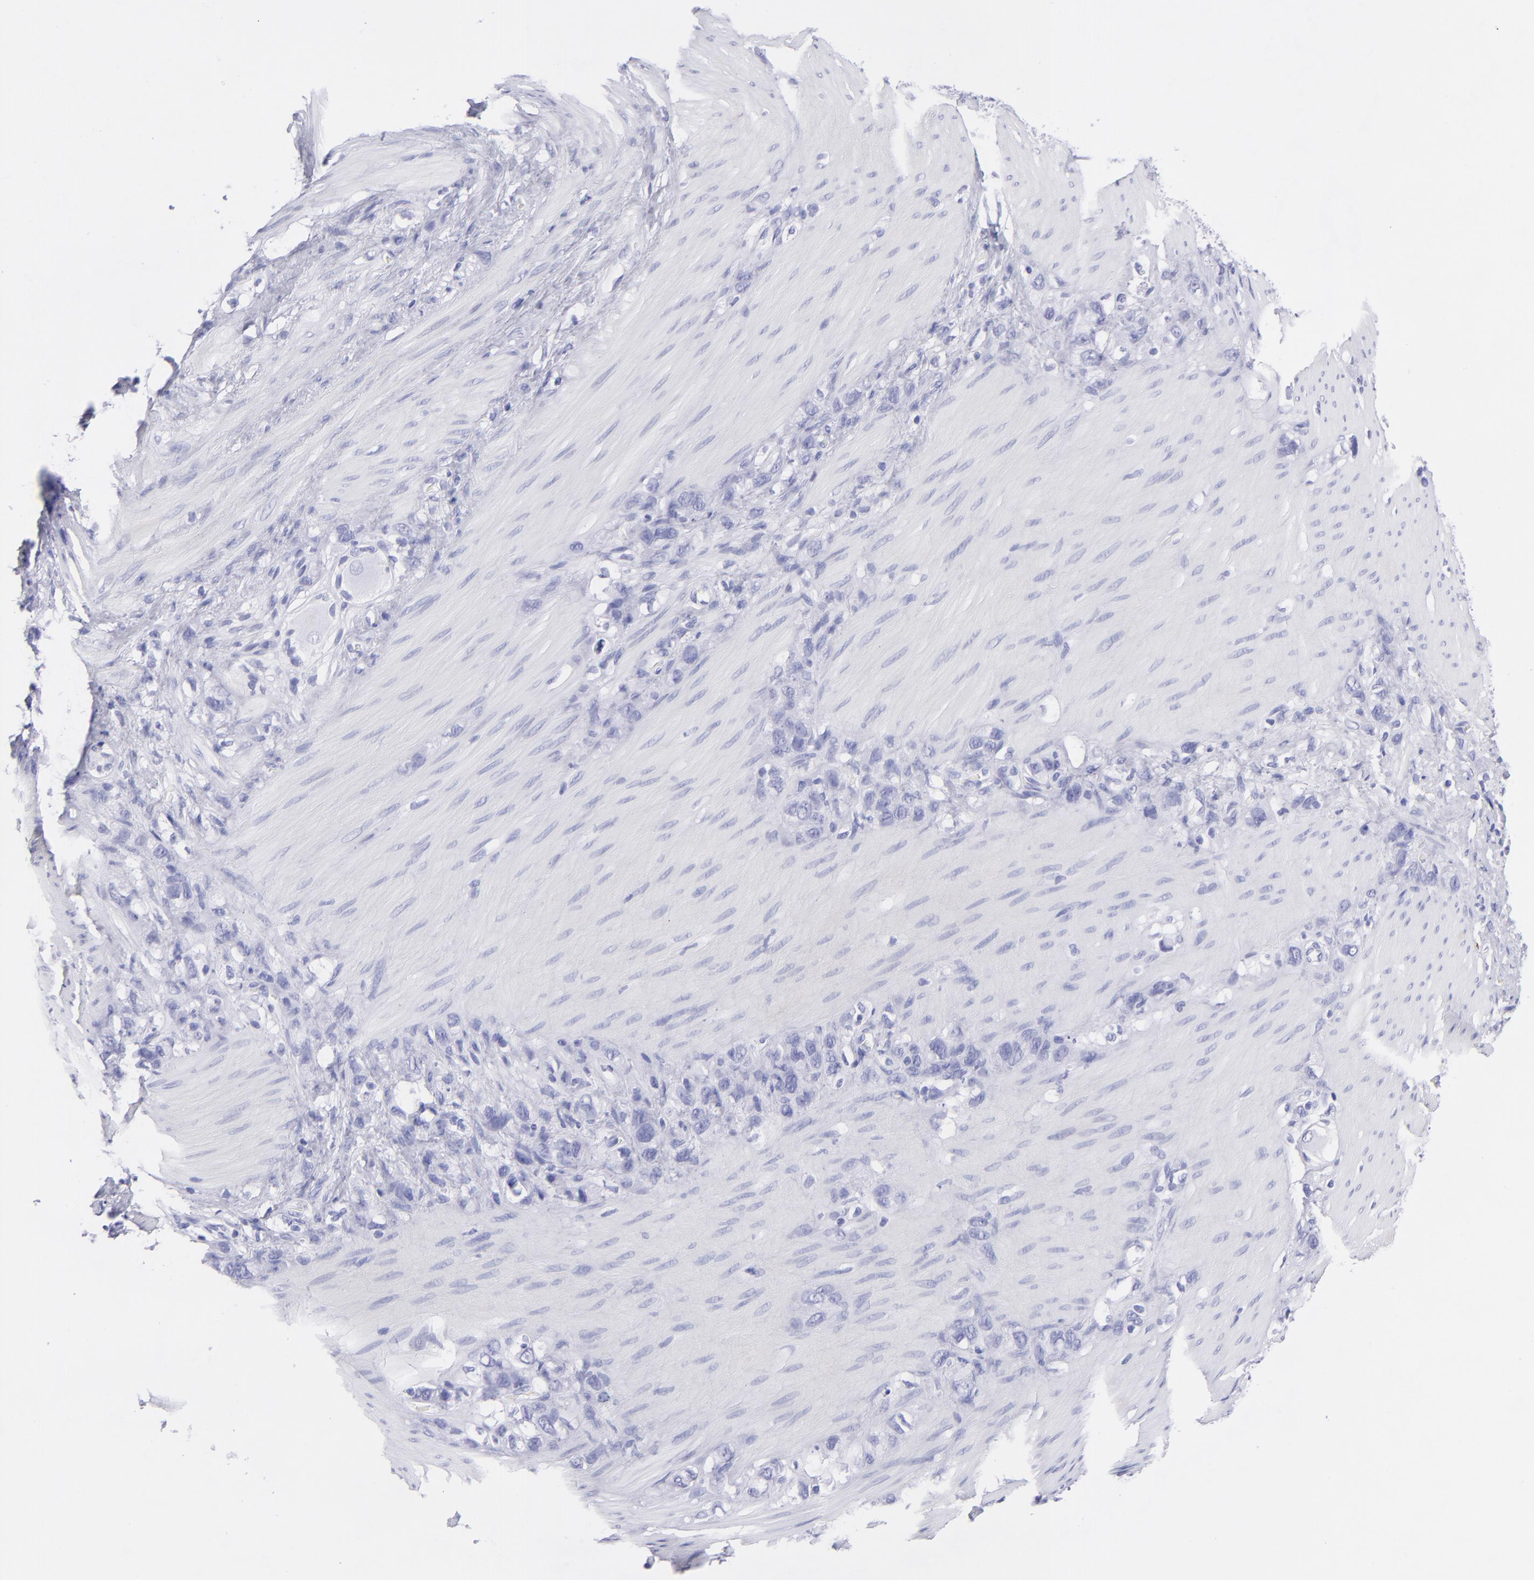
{"staining": {"intensity": "negative", "quantity": "none", "location": "none"}, "tissue": "stomach cancer", "cell_type": "Tumor cells", "image_type": "cancer", "snomed": [{"axis": "morphology", "description": "Normal tissue, NOS"}, {"axis": "morphology", "description": "Adenocarcinoma, NOS"}, {"axis": "morphology", "description": "Adenocarcinoma, High grade"}, {"axis": "topography", "description": "Stomach, upper"}, {"axis": "topography", "description": "Stomach"}], "caption": "DAB (3,3'-diaminobenzidine) immunohistochemical staining of adenocarcinoma (stomach) reveals no significant staining in tumor cells.", "gene": "CNP", "patient": {"sex": "female", "age": 65}}